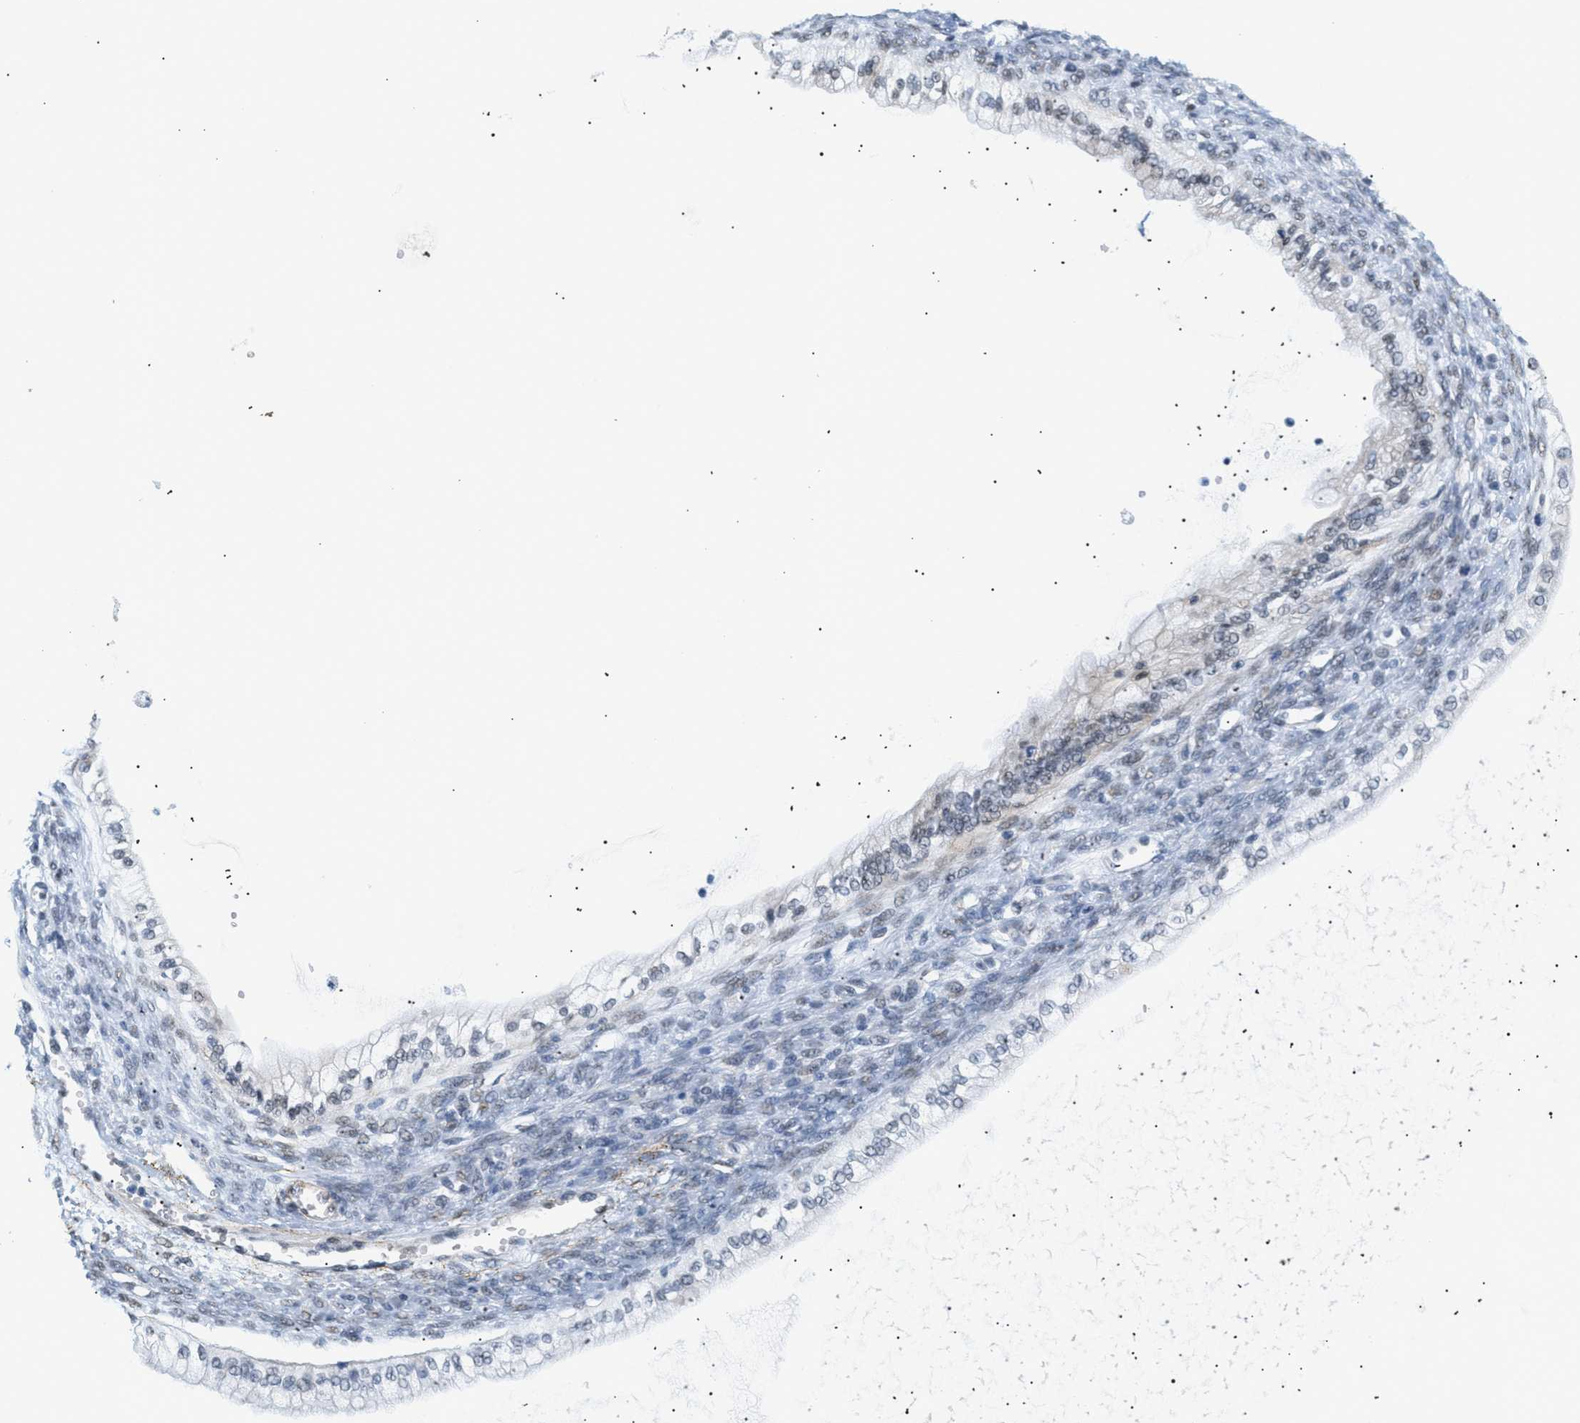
{"staining": {"intensity": "weak", "quantity": "<25%", "location": "nuclear"}, "tissue": "ovarian cancer", "cell_type": "Tumor cells", "image_type": "cancer", "snomed": [{"axis": "morphology", "description": "Cystadenocarcinoma, mucinous, NOS"}, {"axis": "topography", "description": "Ovary"}], "caption": "Histopathology image shows no significant protein positivity in tumor cells of ovarian cancer (mucinous cystadenocarcinoma).", "gene": "ELN", "patient": {"sex": "female", "age": 57}}